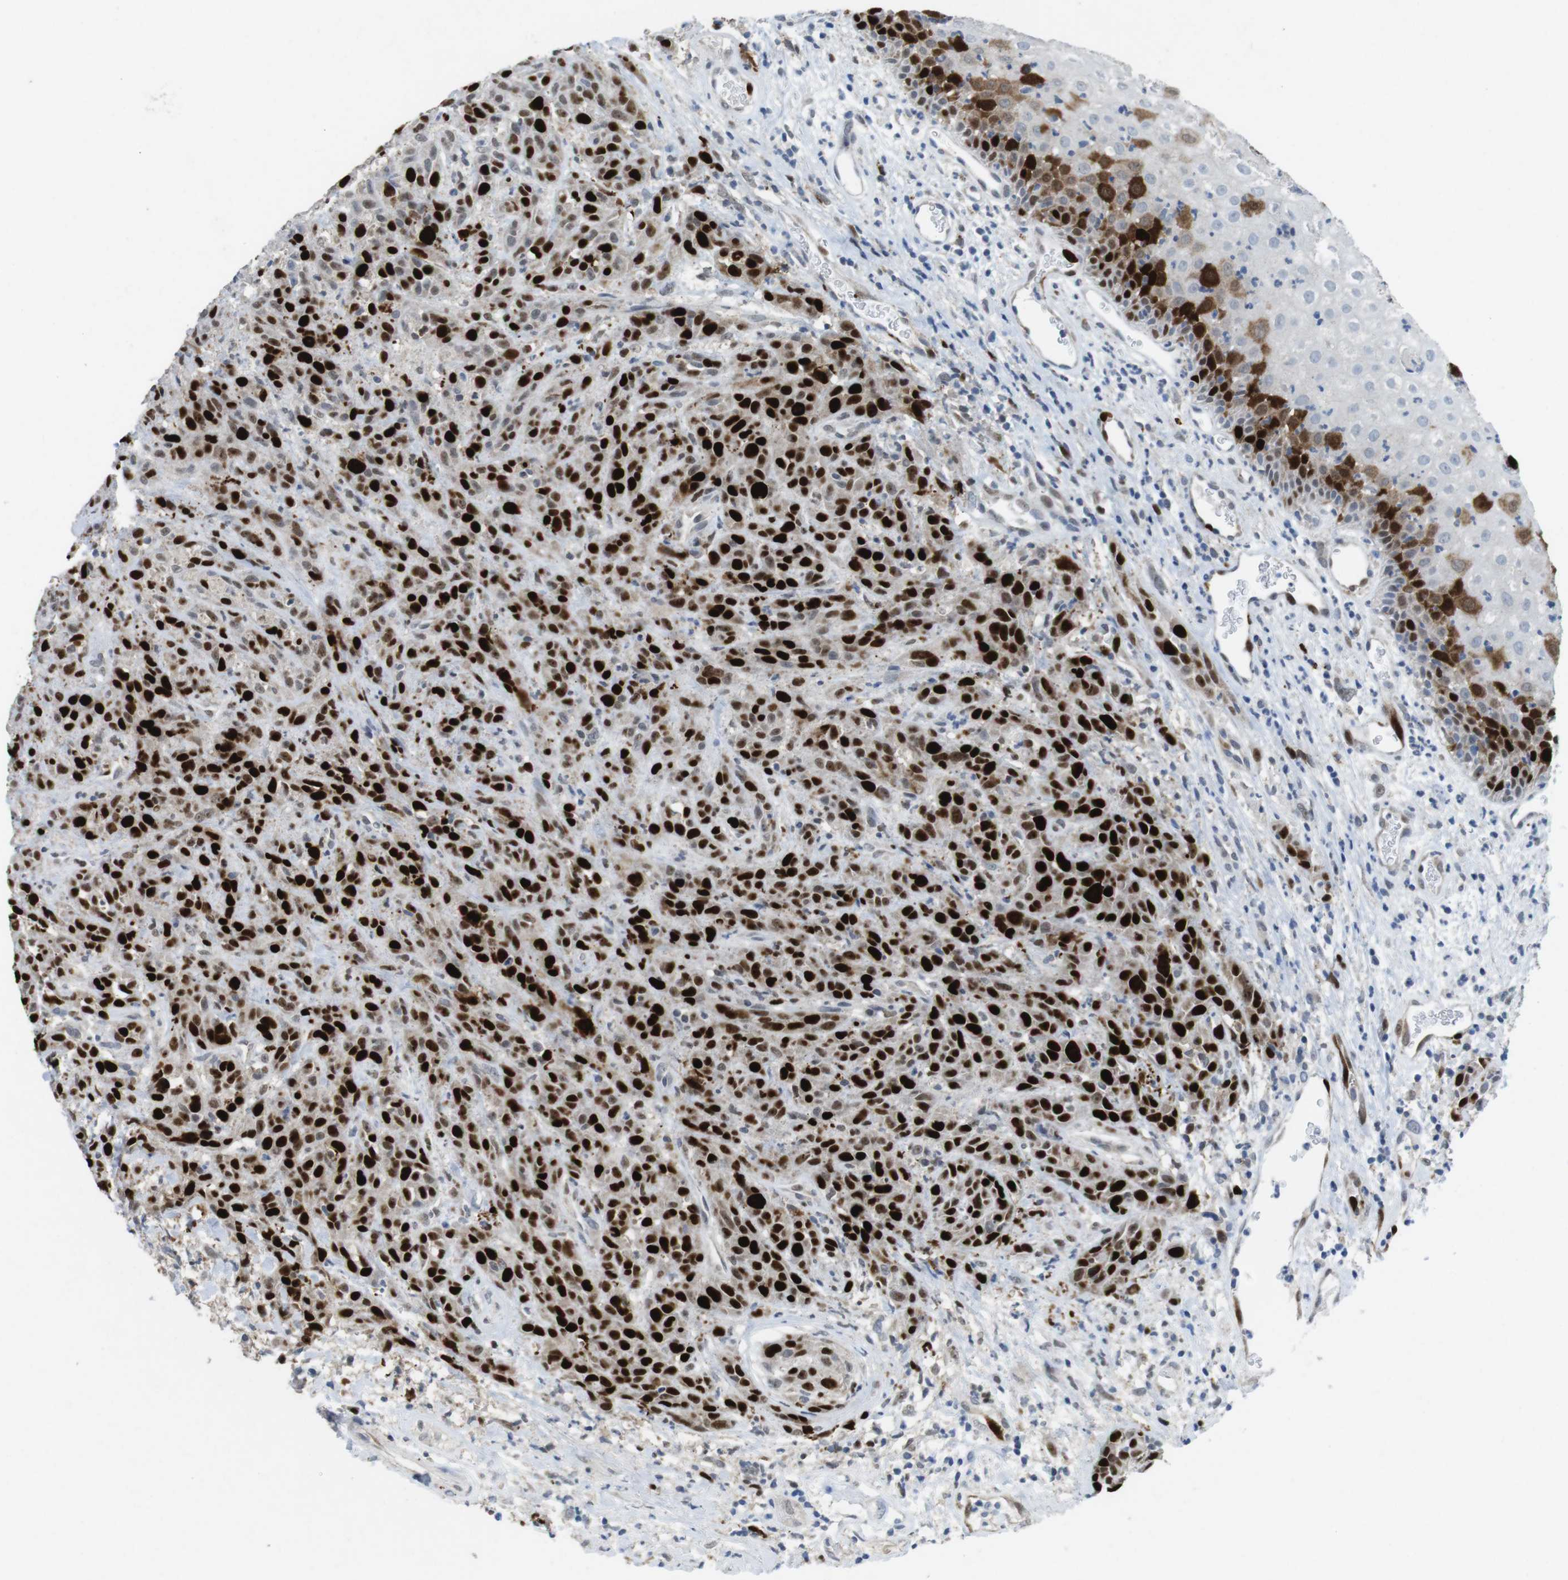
{"staining": {"intensity": "strong", "quantity": ">75%", "location": "nuclear"}, "tissue": "head and neck cancer", "cell_type": "Tumor cells", "image_type": "cancer", "snomed": [{"axis": "morphology", "description": "Normal tissue, NOS"}, {"axis": "morphology", "description": "Squamous cell carcinoma, NOS"}, {"axis": "topography", "description": "Cartilage tissue"}, {"axis": "topography", "description": "Head-Neck"}], "caption": "A high-resolution image shows immunohistochemistry (IHC) staining of squamous cell carcinoma (head and neck), which demonstrates strong nuclear staining in approximately >75% of tumor cells. (DAB = brown stain, brightfield microscopy at high magnification).", "gene": "KPNA2", "patient": {"sex": "male", "age": 62}}